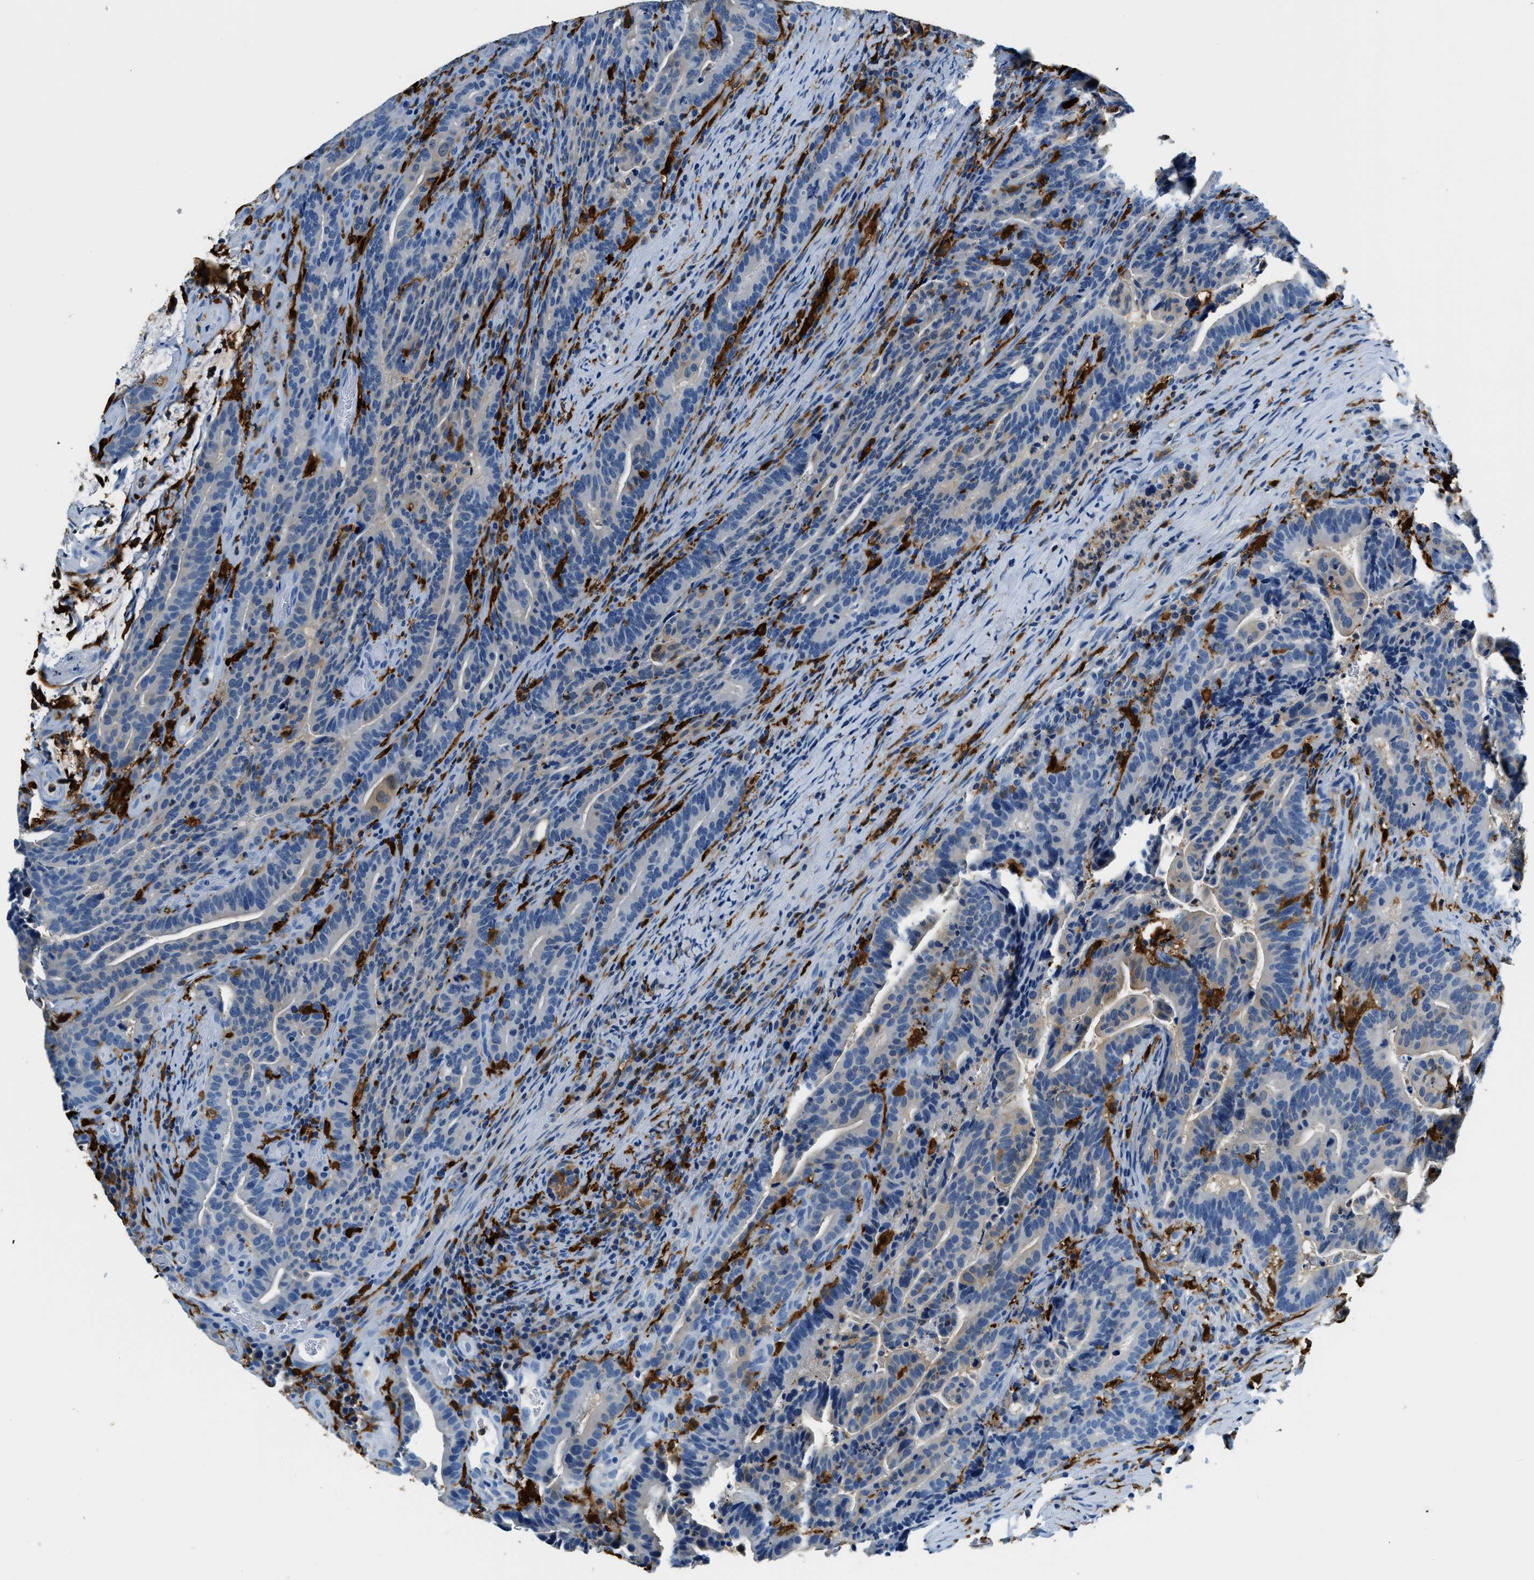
{"staining": {"intensity": "negative", "quantity": "none", "location": "none"}, "tissue": "colorectal cancer", "cell_type": "Tumor cells", "image_type": "cancer", "snomed": [{"axis": "morphology", "description": "Adenocarcinoma, NOS"}, {"axis": "topography", "description": "Colon"}], "caption": "The micrograph shows no significant positivity in tumor cells of adenocarcinoma (colorectal).", "gene": "CAPG", "patient": {"sex": "female", "age": 66}}